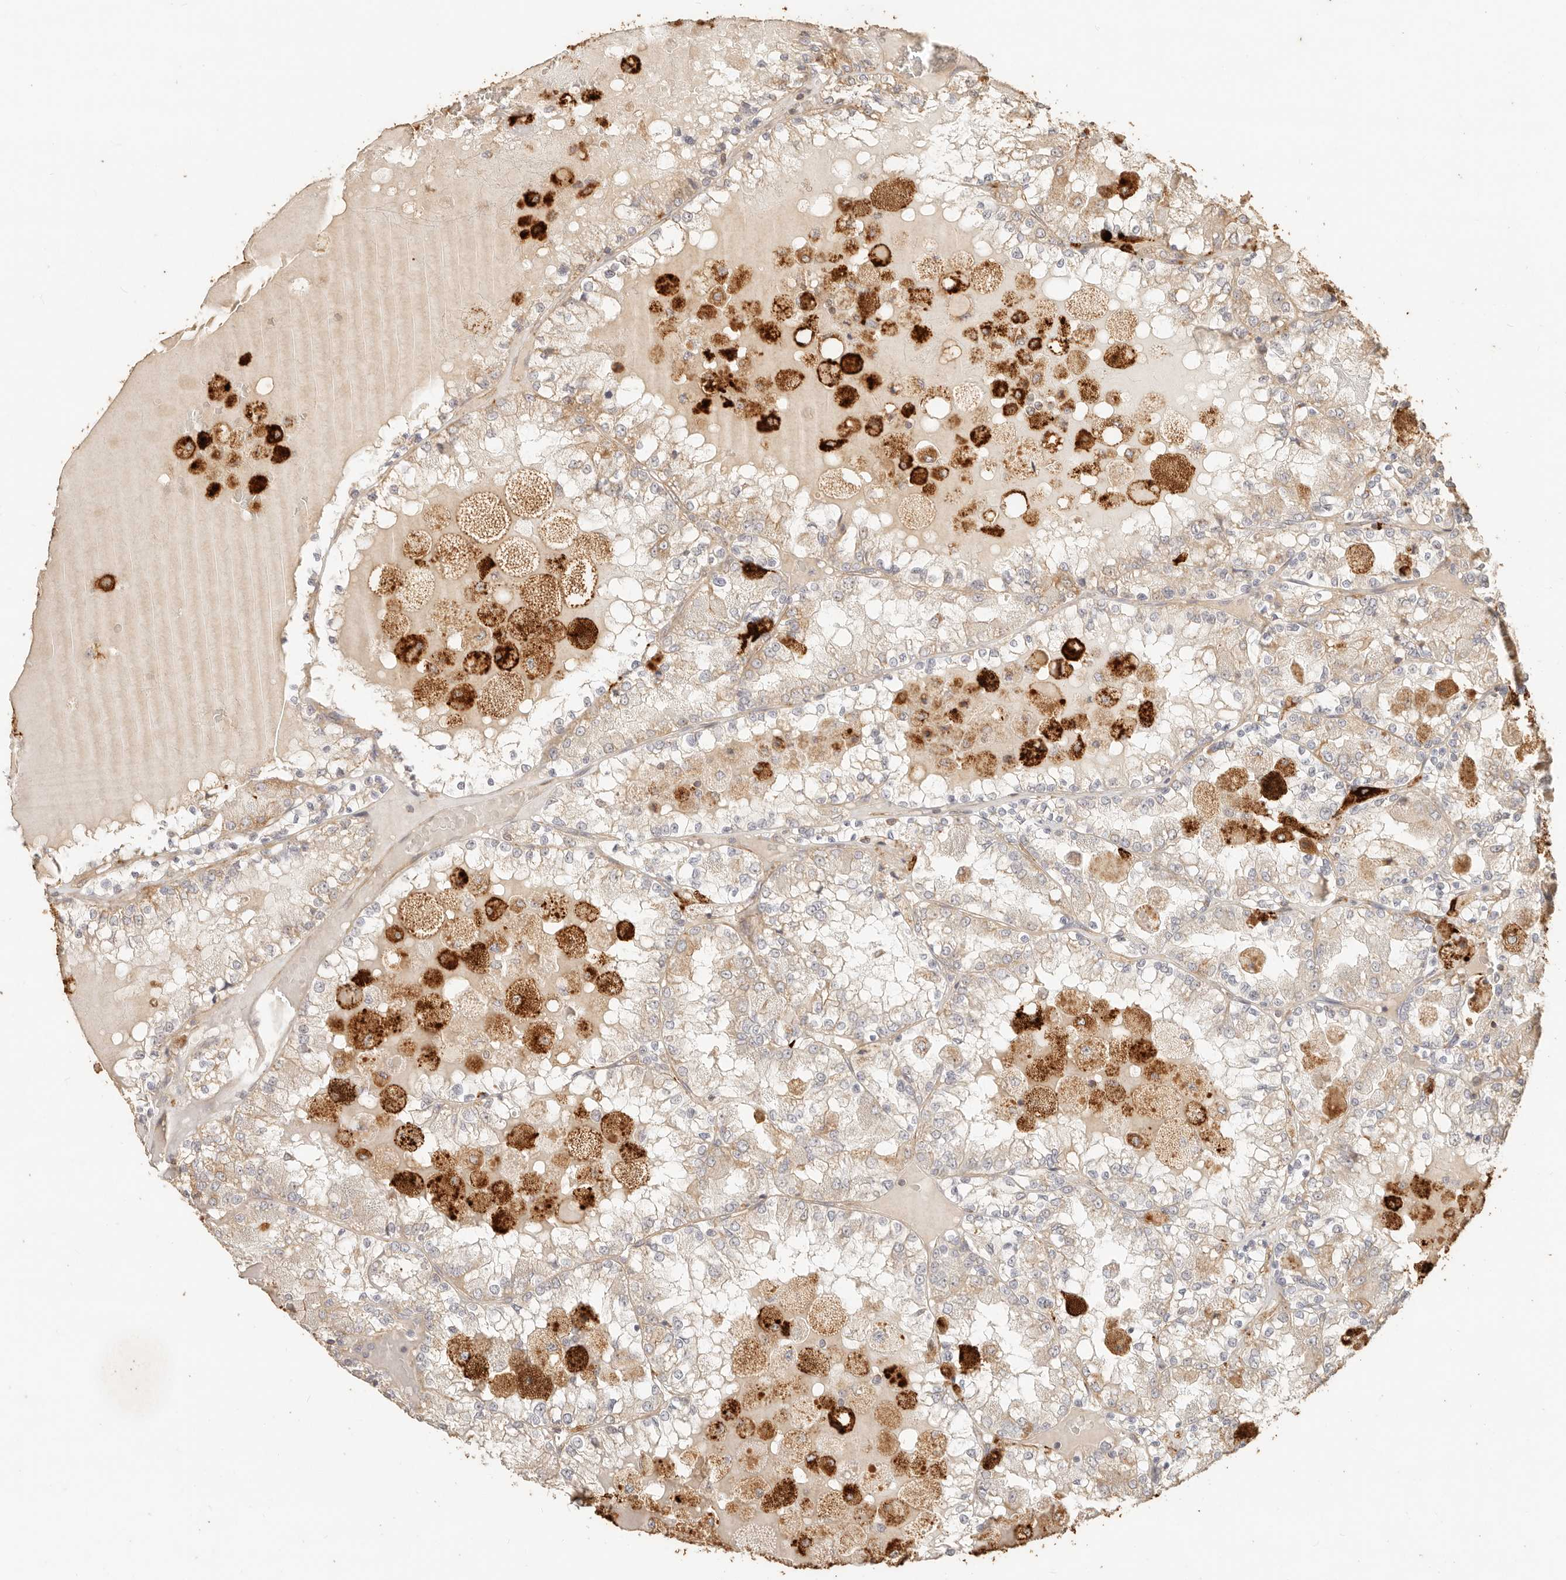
{"staining": {"intensity": "weak", "quantity": ">75%", "location": "cytoplasmic/membranous"}, "tissue": "renal cancer", "cell_type": "Tumor cells", "image_type": "cancer", "snomed": [{"axis": "morphology", "description": "Adenocarcinoma, NOS"}, {"axis": "topography", "description": "Kidney"}], "caption": "An image of human adenocarcinoma (renal) stained for a protein reveals weak cytoplasmic/membranous brown staining in tumor cells.", "gene": "PTPN22", "patient": {"sex": "female", "age": 56}}